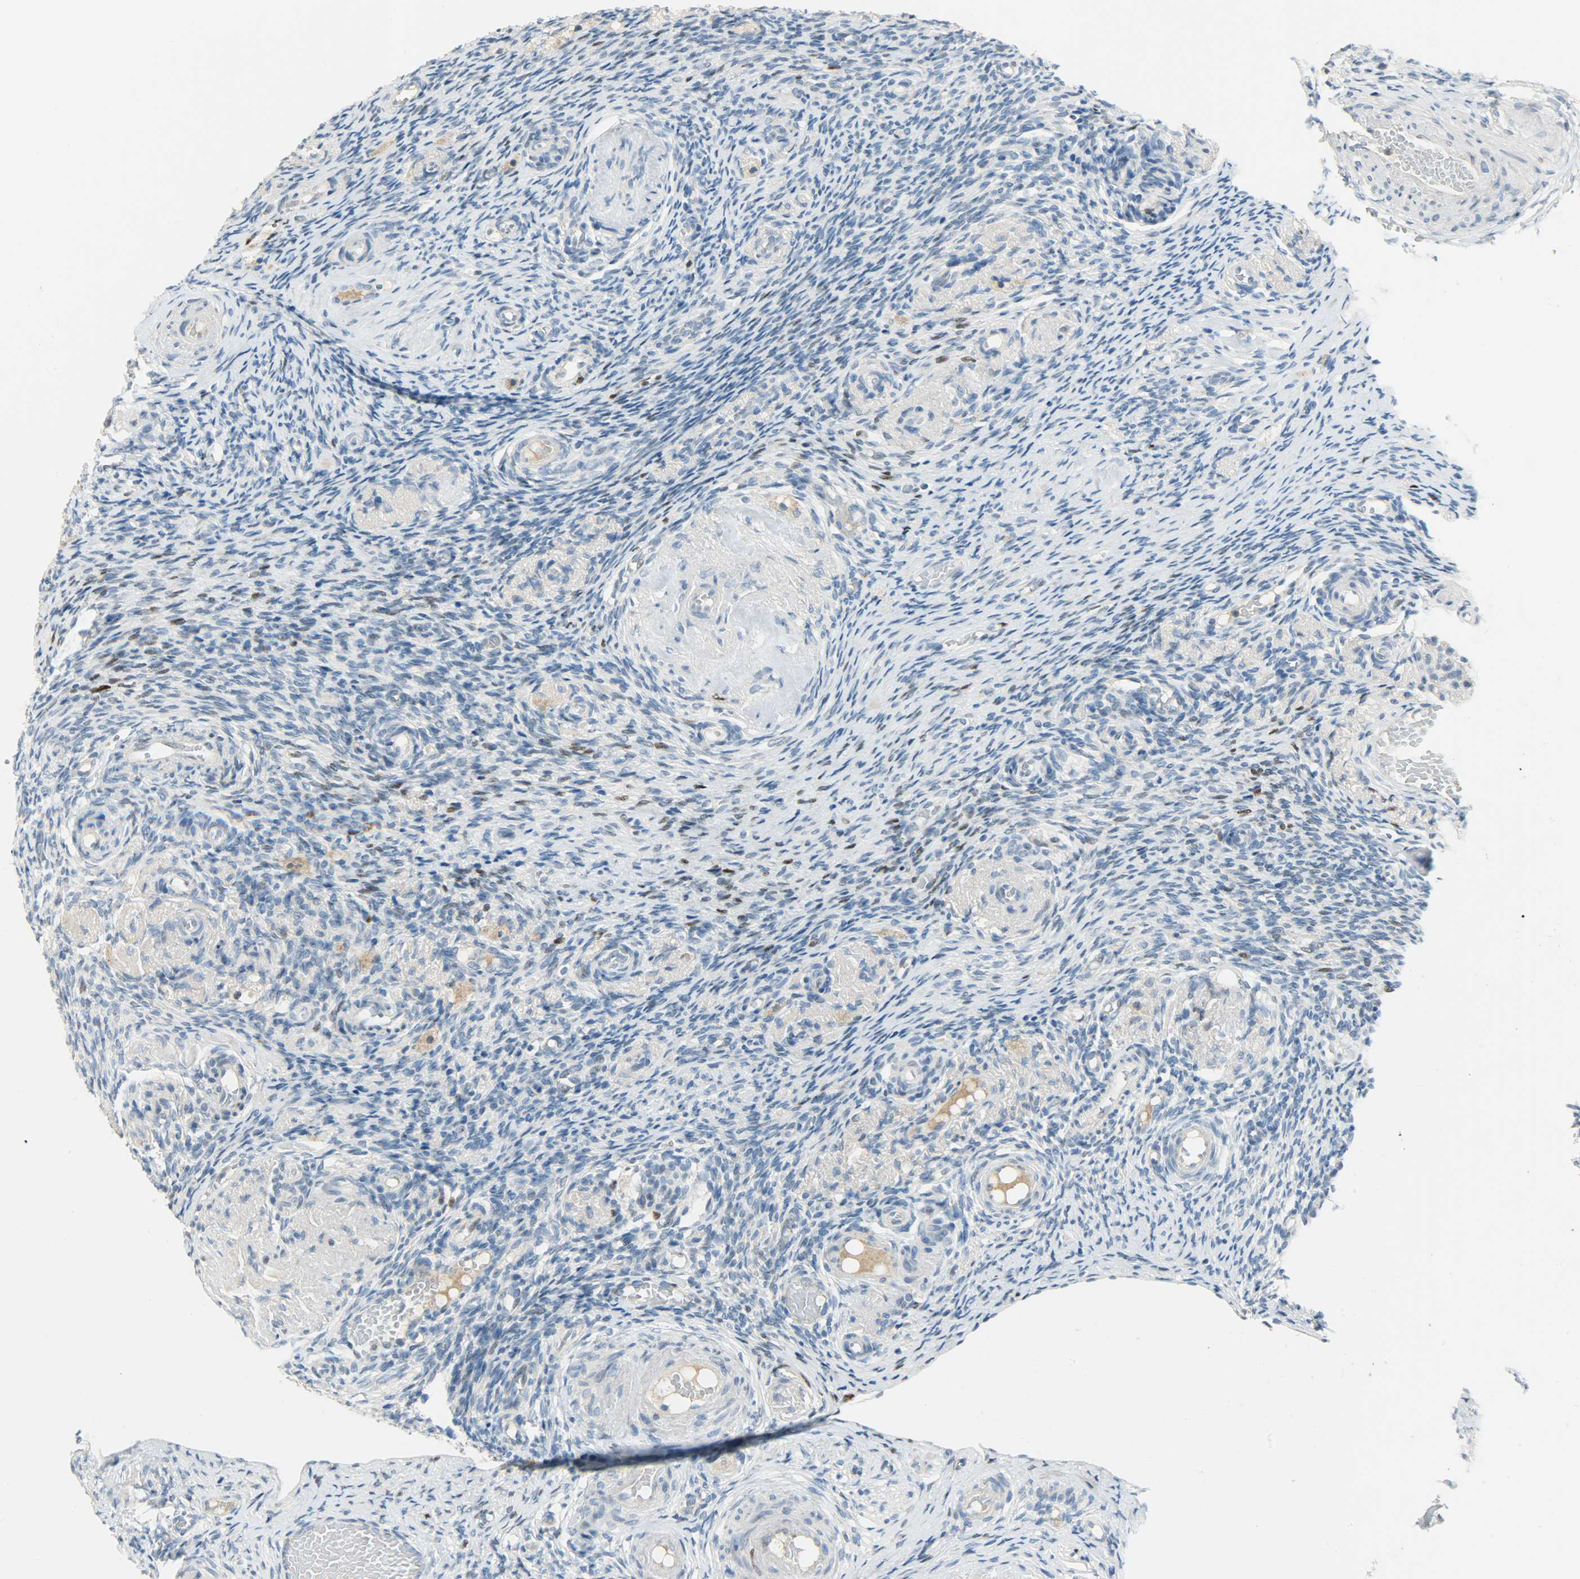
{"staining": {"intensity": "negative", "quantity": "none", "location": "none"}, "tissue": "ovary", "cell_type": "Follicle cells", "image_type": "normal", "snomed": [{"axis": "morphology", "description": "Normal tissue, NOS"}, {"axis": "topography", "description": "Ovary"}], "caption": "This is an IHC histopathology image of benign ovary. There is no expression in follicle cells.", "gene": "JUNB", "patient": {"sex": "female", "age": 60}}